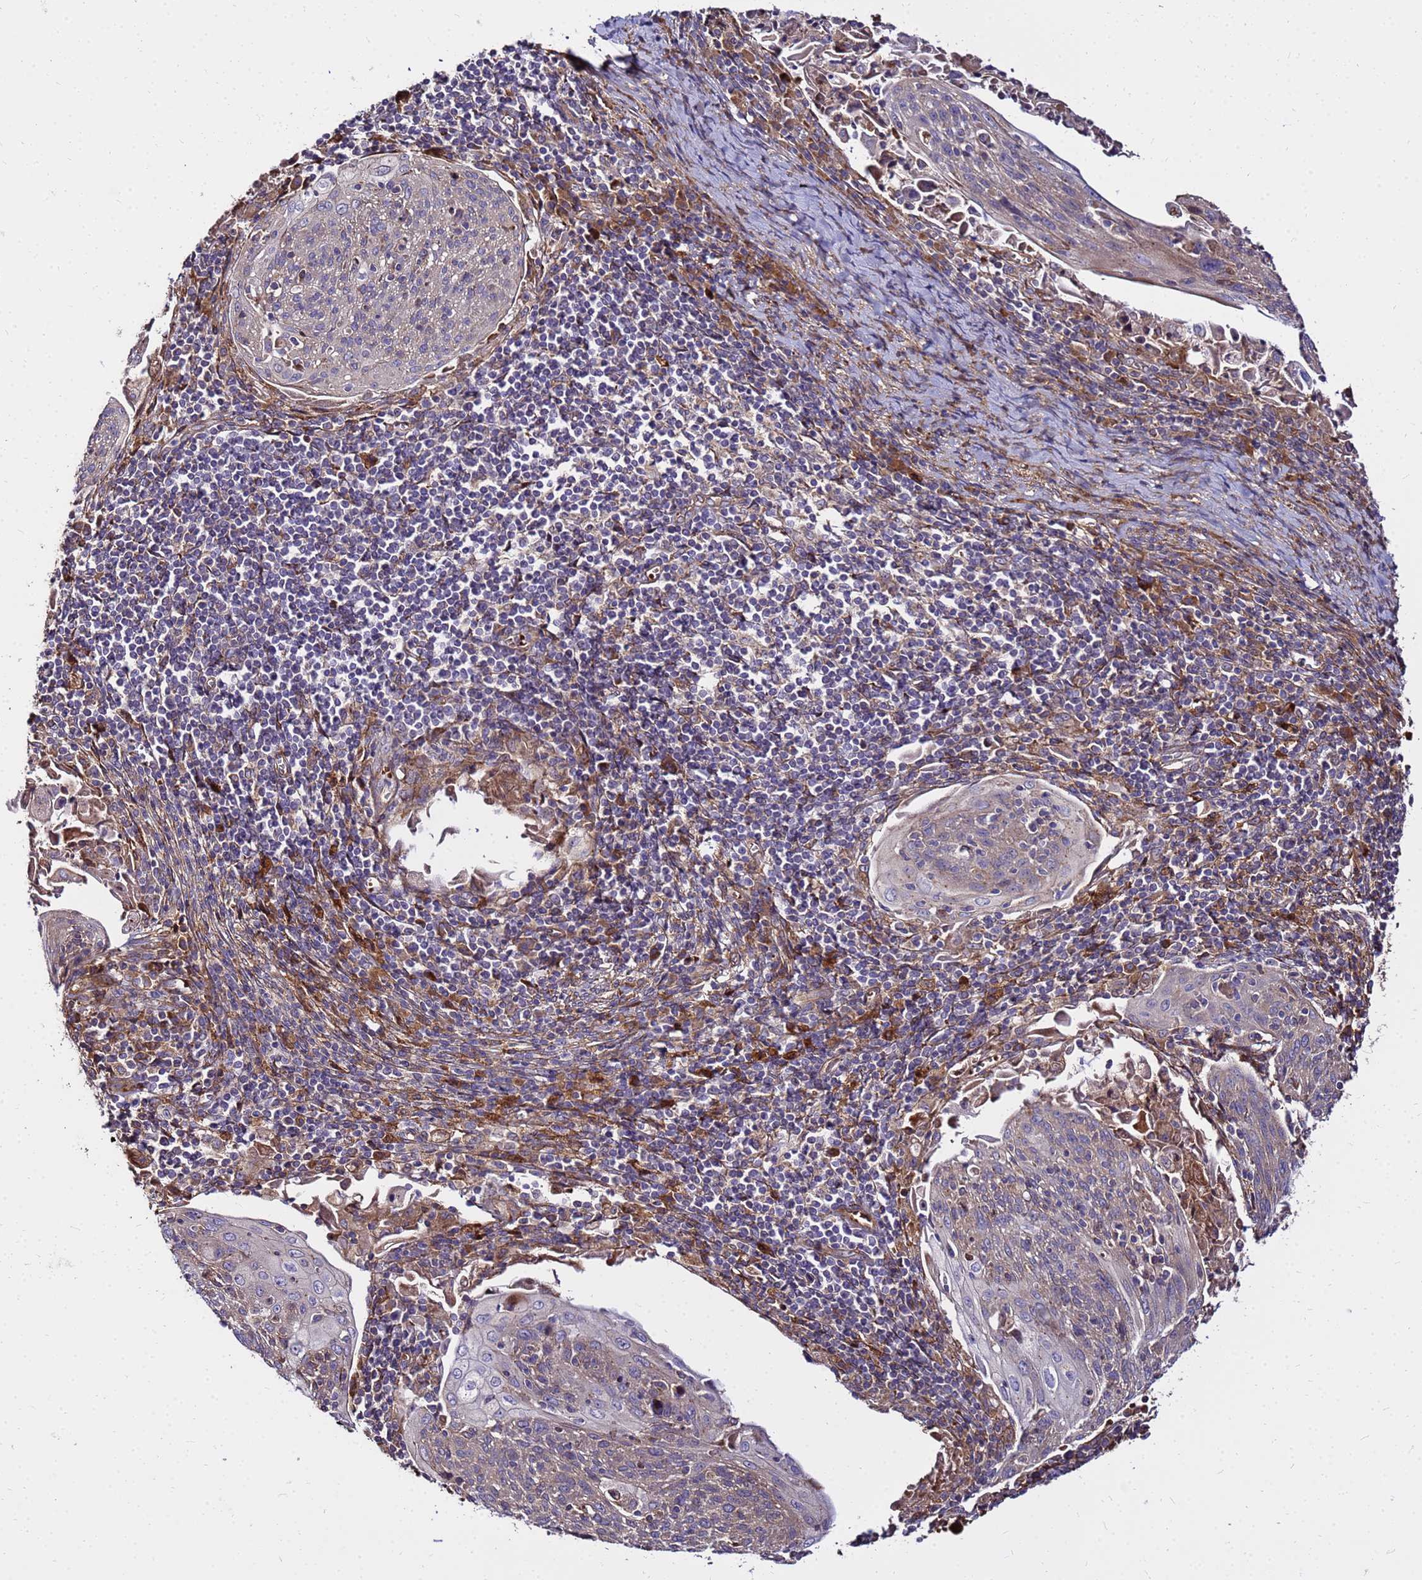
{"staining": {"intensity": "weak", "quantity": "25%-75%", "location": "cytoplasmic/membranous"}, "tissue": "cervical cancer", "cell_type": "Tumor cells", "image_type": "cancer", "snomed": [{"axis": "morphology", "description": "Squamous cell carcinoma, NOS"}, {"axis": "topography", "description": "Cervix"}], "caption": "IHC of cervical cancer (squamous cell carcinoma) exhibits low levels of weak cytoplasmic/membranous staining in approximately 25%-75% of tumor cells.", "gene": "WWC2", "patient": {"sex": "female", "age": 67}}